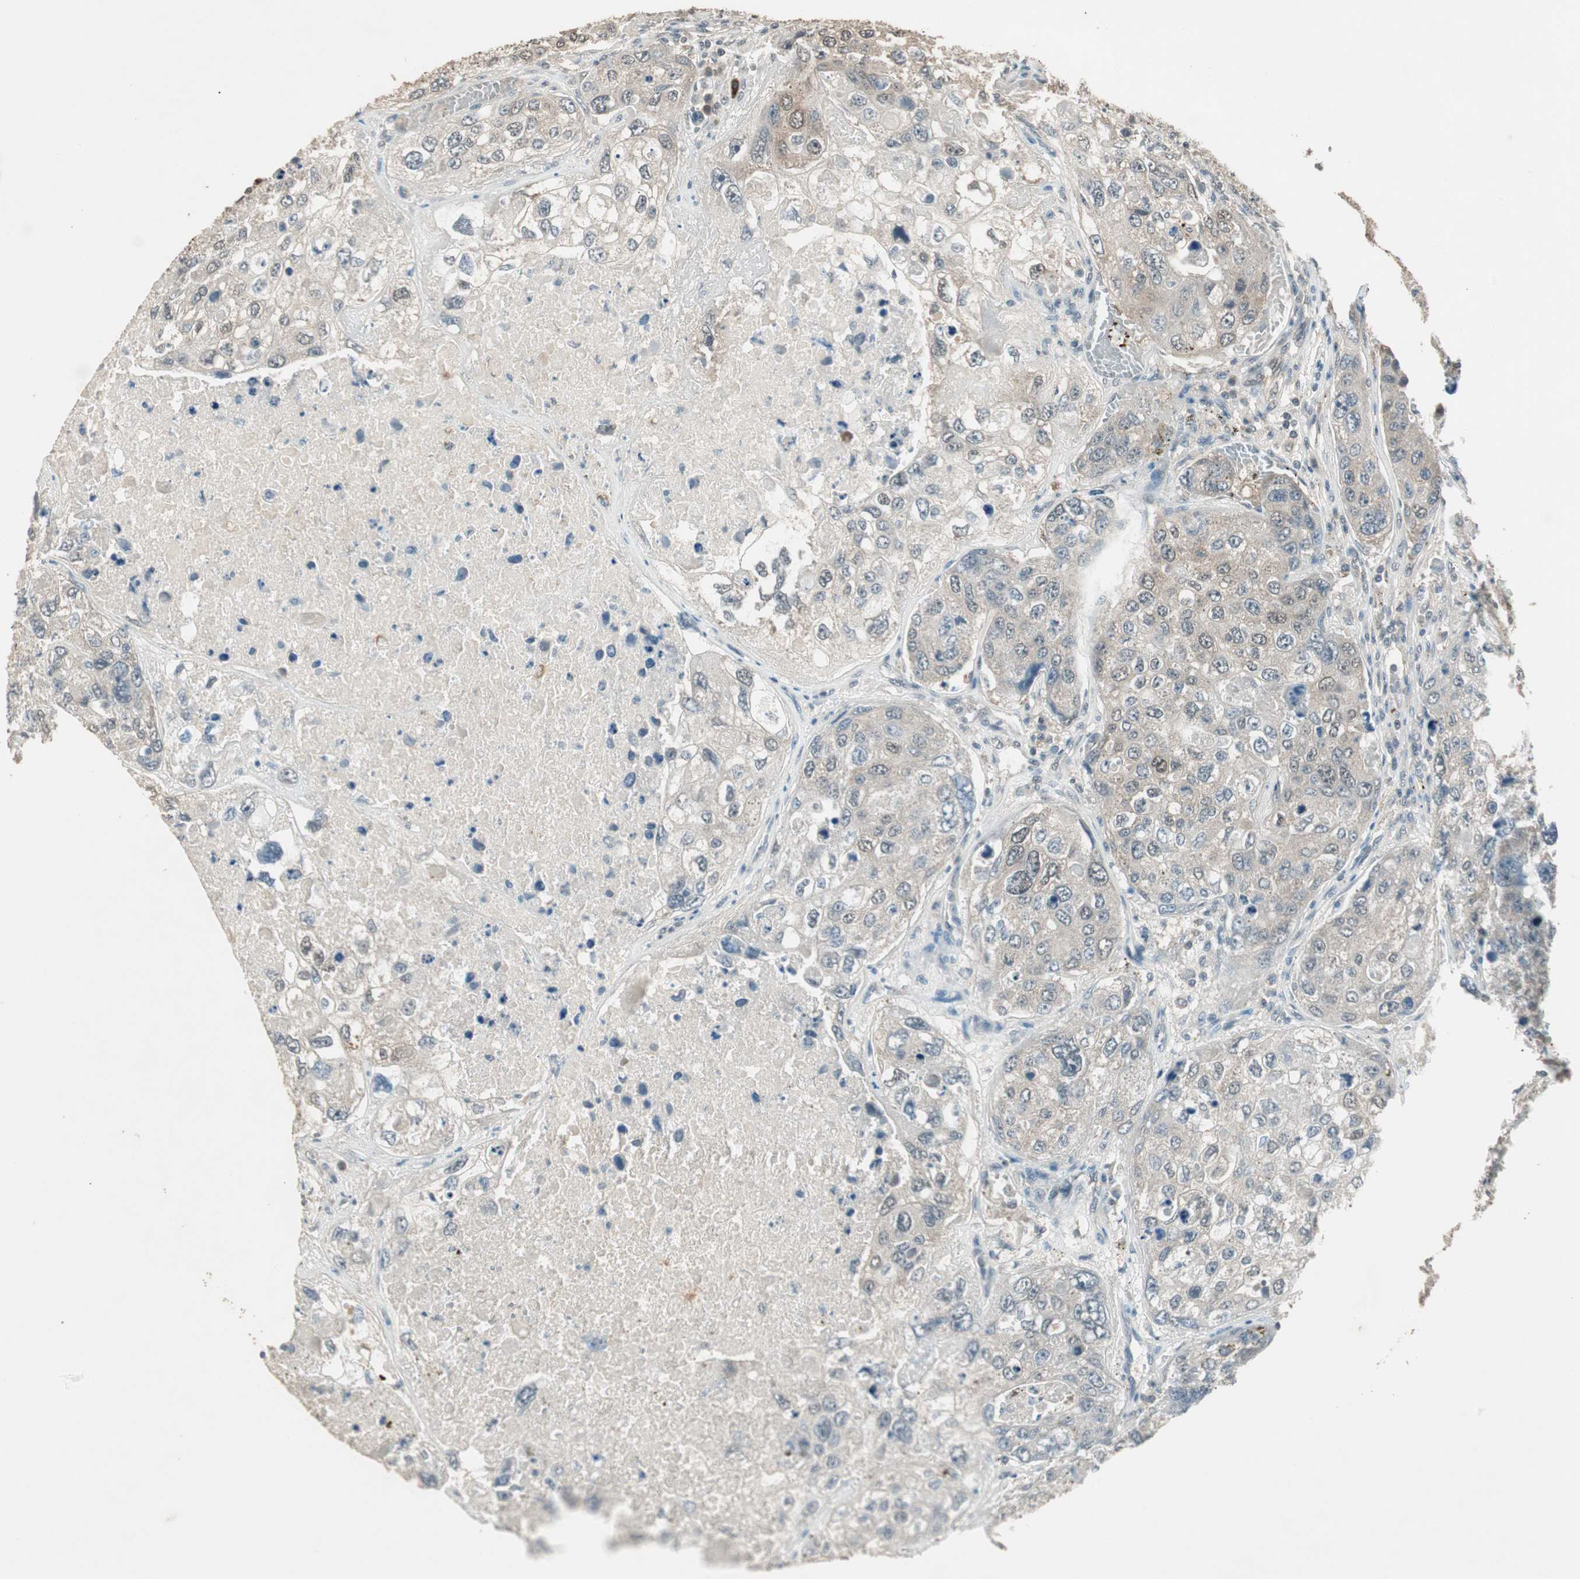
{"staining": {"intensity": "weak", "quantity": ">75%", "location": "cytoplasmic/membranous,nuclear"}, "tissue": "urothelial cancer", "cell_type": "Tumor cells", "image_type": "cancer", "snomed": [{"axis": "morphology", "description": "Urothelial carcinoma, High grade"}, {"axis": "topography", "description": "Lymph node"}, {"axis": "topography", "description": "Urinary bladder"}], "caption": "IHC of human high-grade urothelial carcinoma reveals low levels of weak cytoplasmic/membranous and nuclear staining in approximately >75% of tumor cells.", "gene": "USP5", "patient": {"sex": "male", "age": 51}}